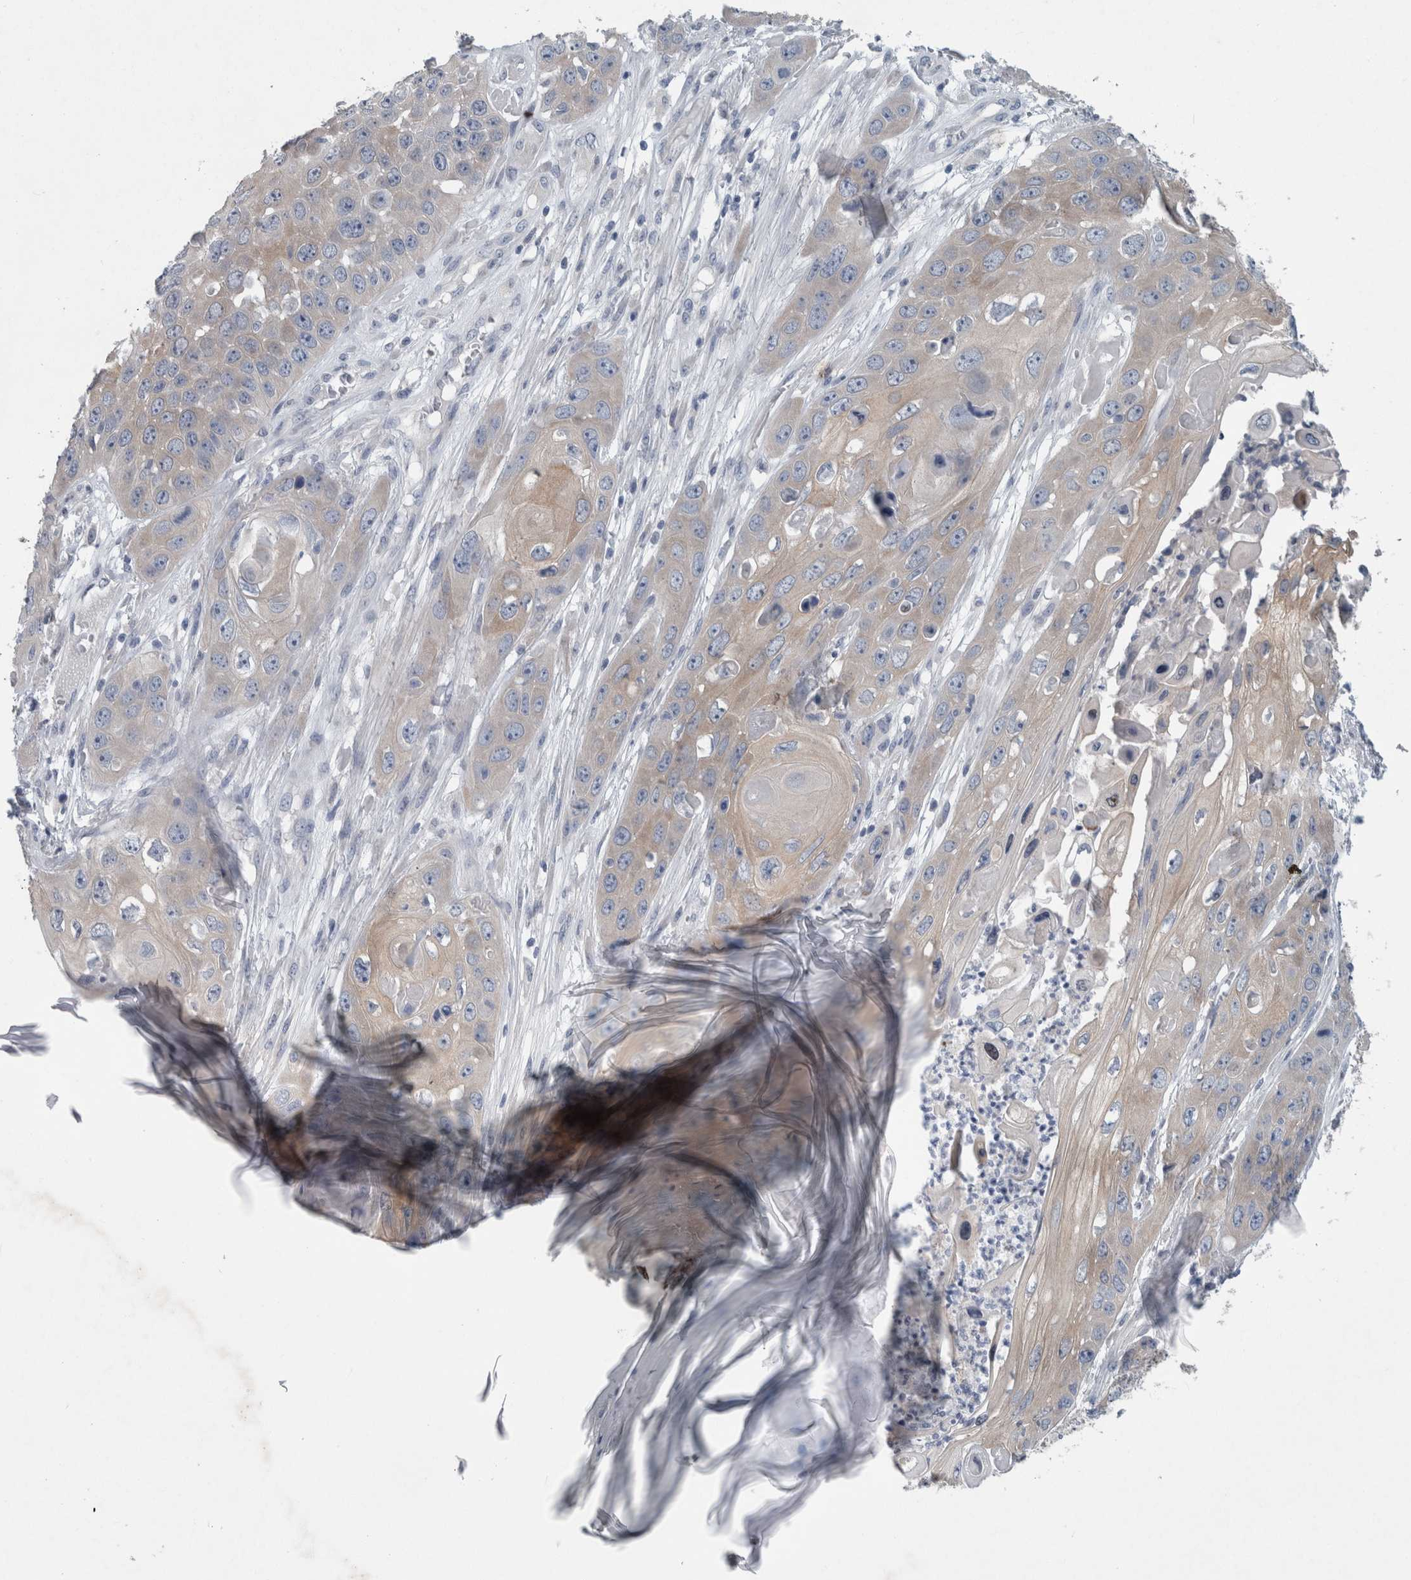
{"staining": {"intensity": "weak", "quantity": "25%-75%", "location": "none"}, "tissue": "skin cancer", "cell_type": "Tumor cells", "image_type": "cancer", "snomed": [{"axis": "morphology", "description": "Squamous cell carcinoma, NOS"}, {"axis": "topography", "description": "Skin"}], "caption": "Immunohistochemistry of squamous cell carcinoma (skin) shows low levels of weak None expression in approximately 25%-75% of tumor cells.", "gene": "FAM83H", "patient": {"sex": "male", "age": 55}}